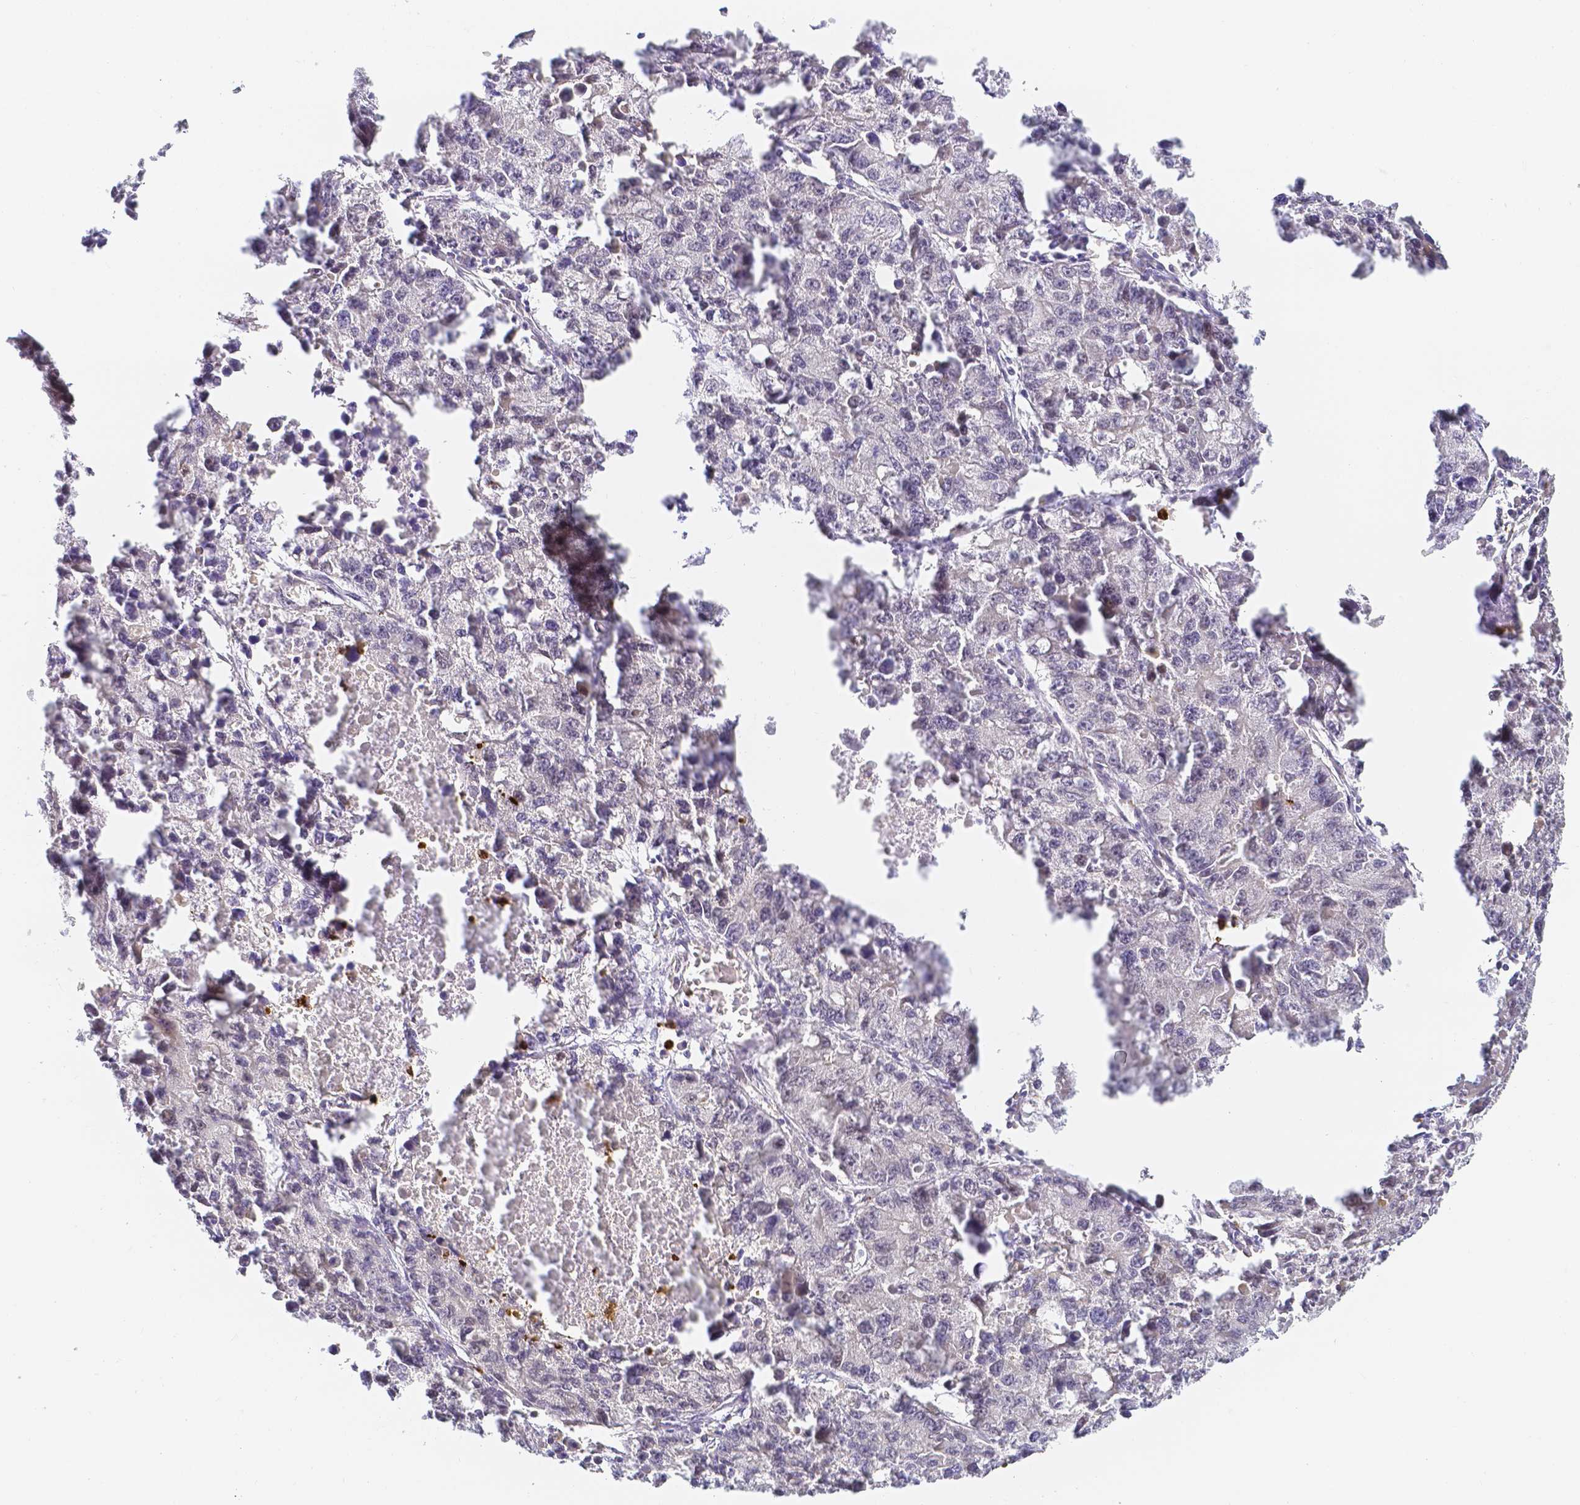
{"staining": {"intensity": "negative", "quantity": "none", "location": "none"}, "tissue": "lung cancer", "cell_type": "Tumor cells", "image_type": "cancer", "snomed": [{"axis": "morphology", "description": "Adenocarcinoma, NOS"}, {"axis": "topography", "description": "Lung"}], "caption": "There is no significant expression in tumor cells of lung adenocarcinoma.", "gene": "KCNH1", "patient": {"sex": "female", "age": 51}}